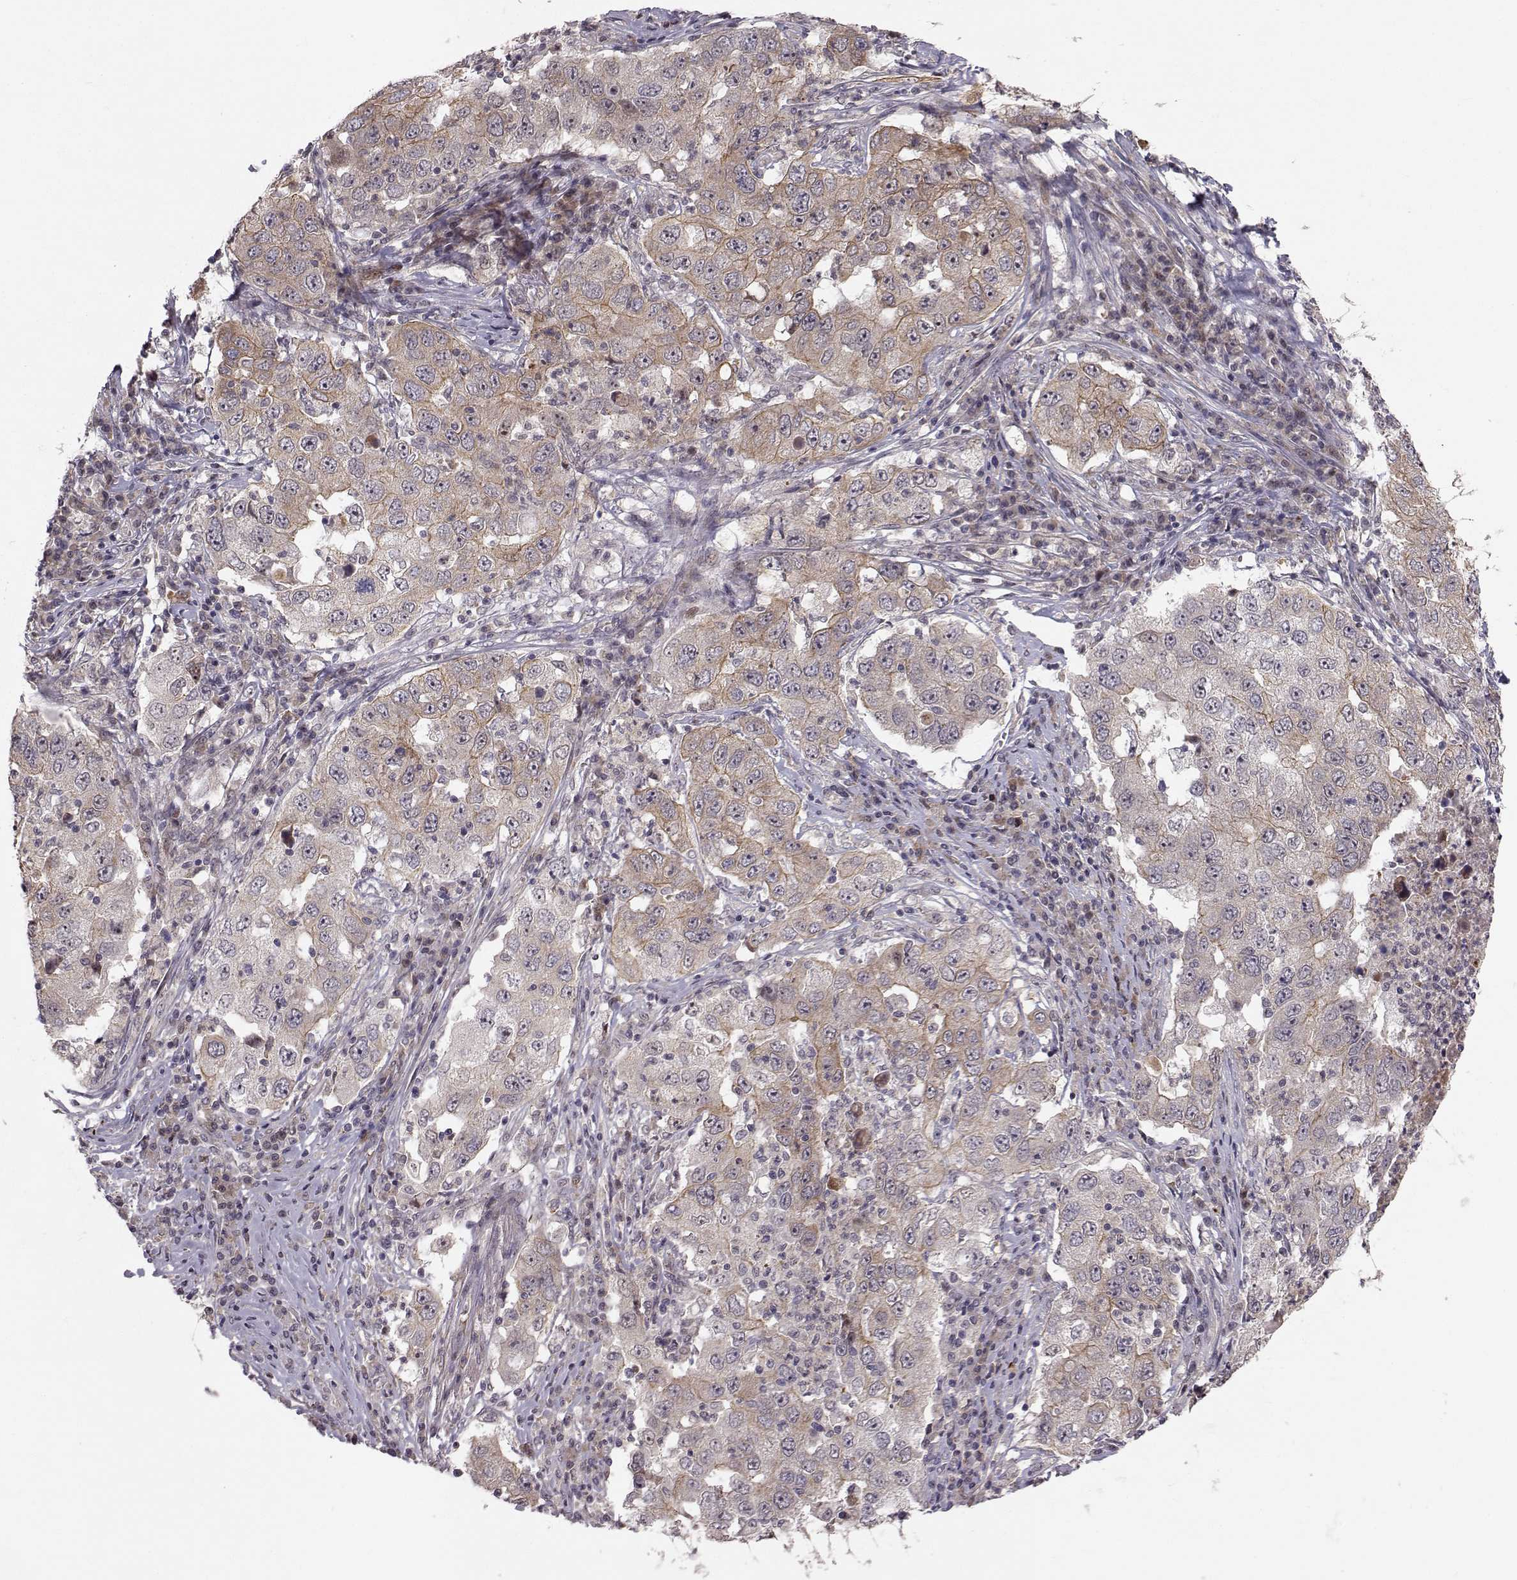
{"staining": {"intensity": "moderate", "quantity": "25%-75%", "location": "cytoplasmic/membranous"}, "tissue": "lung cancer", "cell_type": "Tumor cells", "image_type": "cancer", "snomed": [{"axis": "morphology", "description": "Adenocarcinoma, NOS"}, {"axis": "topography", "description": "Lung"}], "caption": "Lung cancer (adenocarcinoma) was stained to show a protein in brown. There is medium levels of moderate cytoplasmic/membranous expression in about 25%-75% of tumor cells. The protein is stained brown, and the nuclei are stained in blue (DAB IHC with brightfield microscopy, high magnification).", "gene": "APC", "patient": {"sex": "male", "age": 73}}